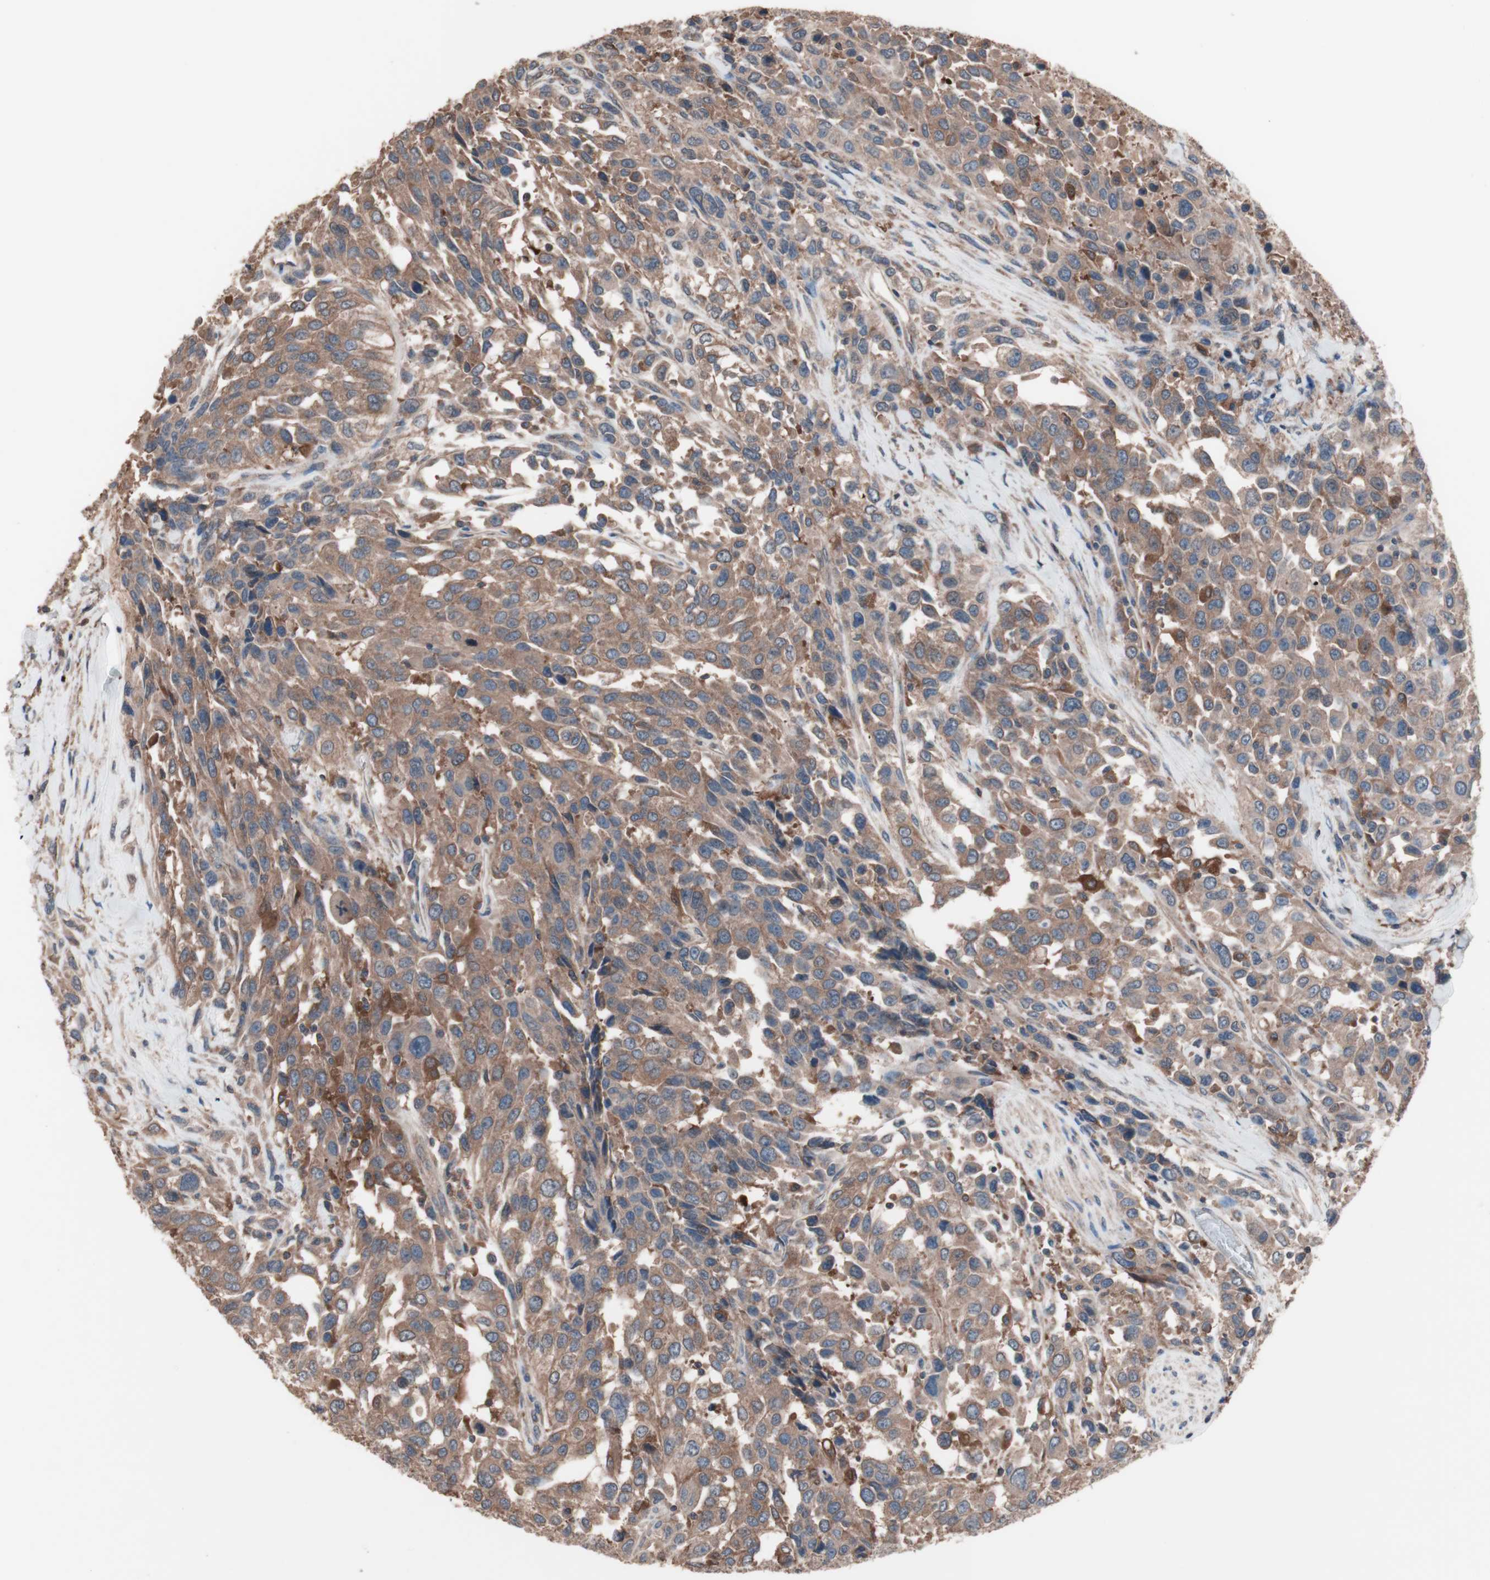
{"staining": {"intensity": "moderate", "quantity": ">75%", "location": "cytoplasmic/membranous"}, "tissue": "urothelial cancer", "cell_type": "Tumor cells", "image_type": "cancer", "snomed": [{"axis": "morphology", "description": "Urothelial carcinoma, High grade"}, {"axis": "topography", "description": "Urinary bladder"}], "caption": "This histopathology image displays immunohistochemistry (IHC) staining of urothelial carcinoma (high-grade), with medium moderate cytoplasmic/membranous positivity in about >75% of tumor cells.", "gene": "ATG7", "patient": {"sex": "female", "age": 80}}